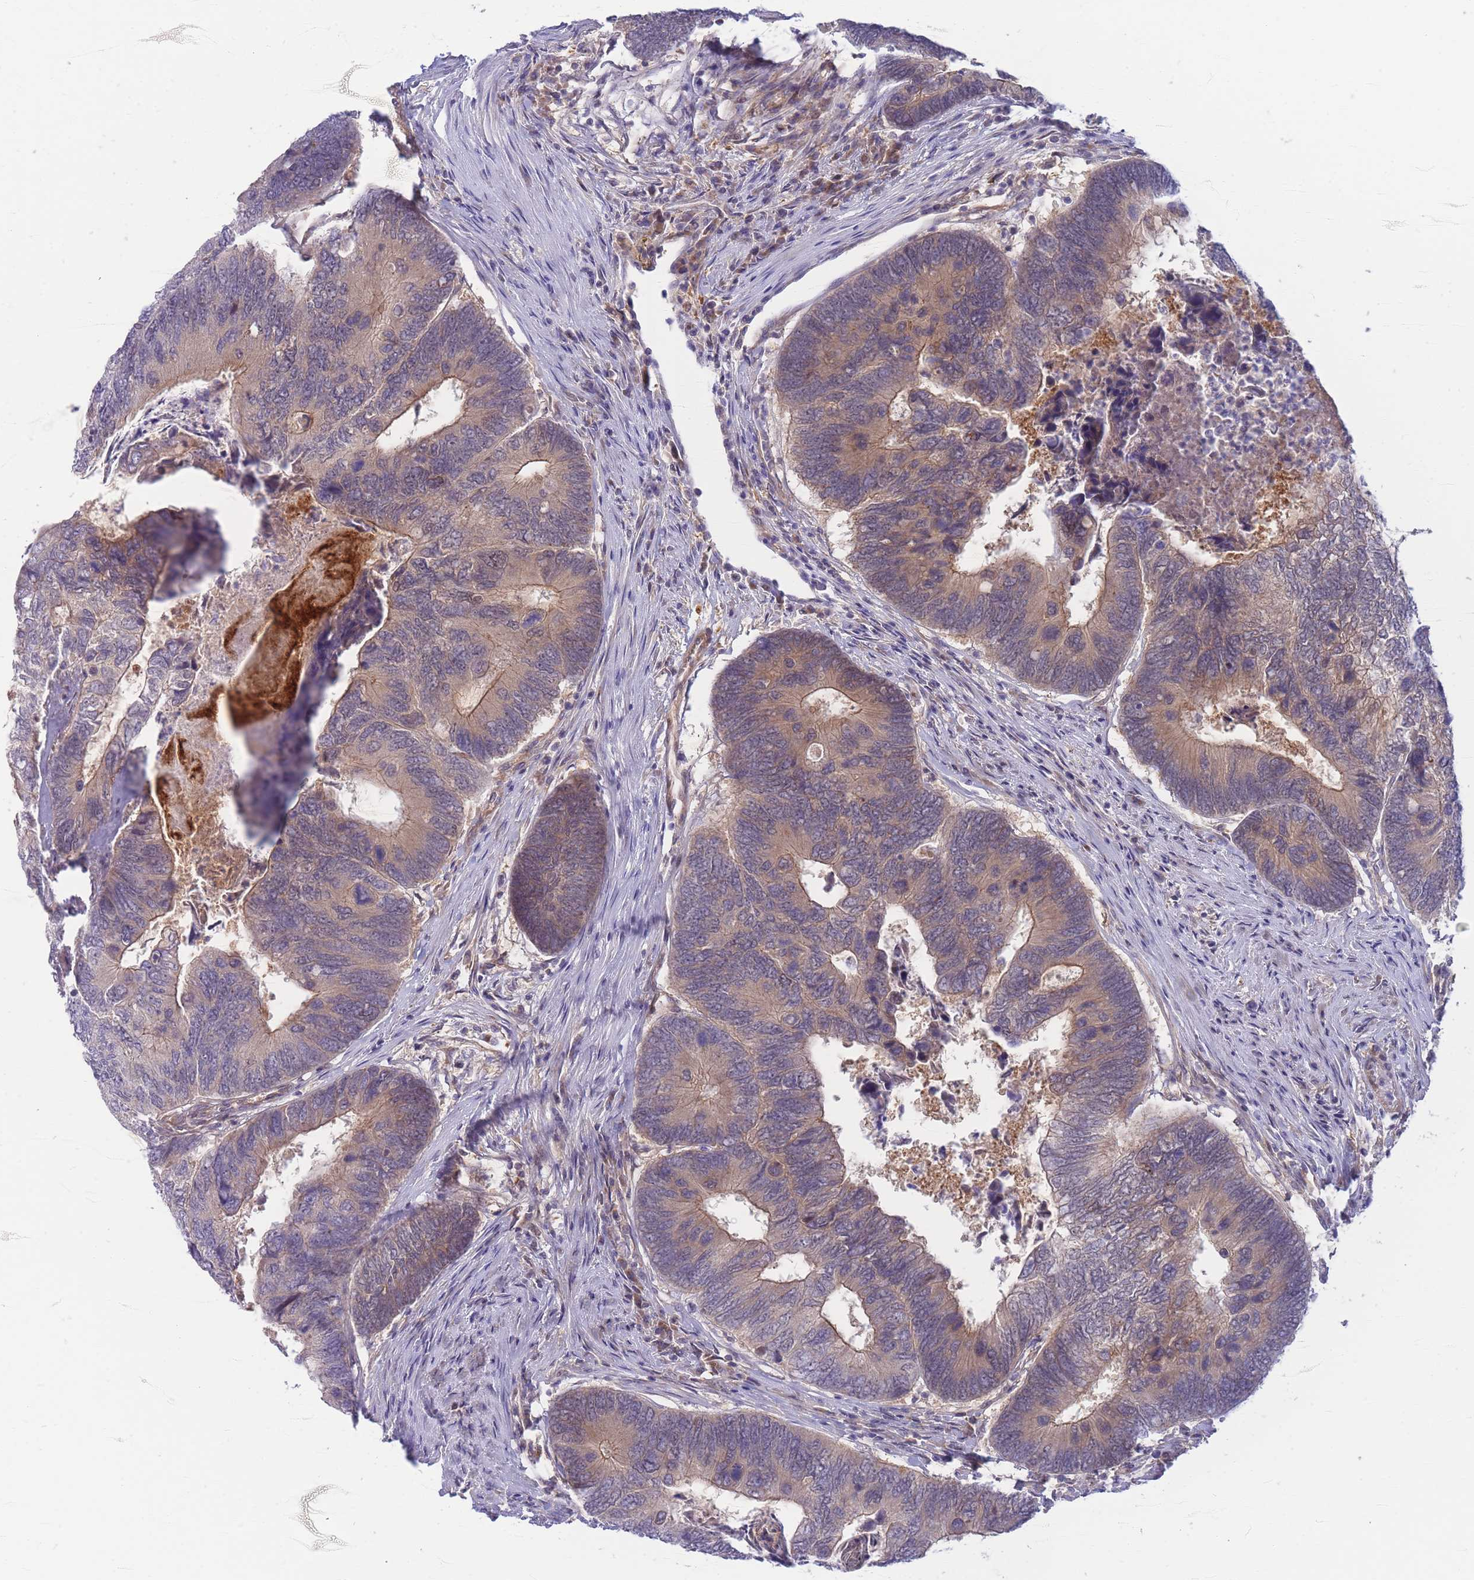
{"staining": {"intensity": "moderate", "quantity": ">75%", "location": "cytoplasmic/membranous"}, "tissue": "colorectal cancer", "cell_type": "Tumor cells", "image_type": "cancer", "snomed": [{"axis": "morphology", "description": "Adenocarcinoma, NOS"}, {"axis": "topography", "description": "Colon"}], "caption": "Colorectal cancer (adenocarcinoma) tissue shows moderate cytoplasmic/membranous positivity in about >75% of tumor cells (Stains: DAB (3,3'-diaminobenzidine) in brown, nuclei in blue, Microscopy: brightfield microscopy at high magnification).", "gene": "APOL4", "patient": {"sex": "female", "age": 67}}